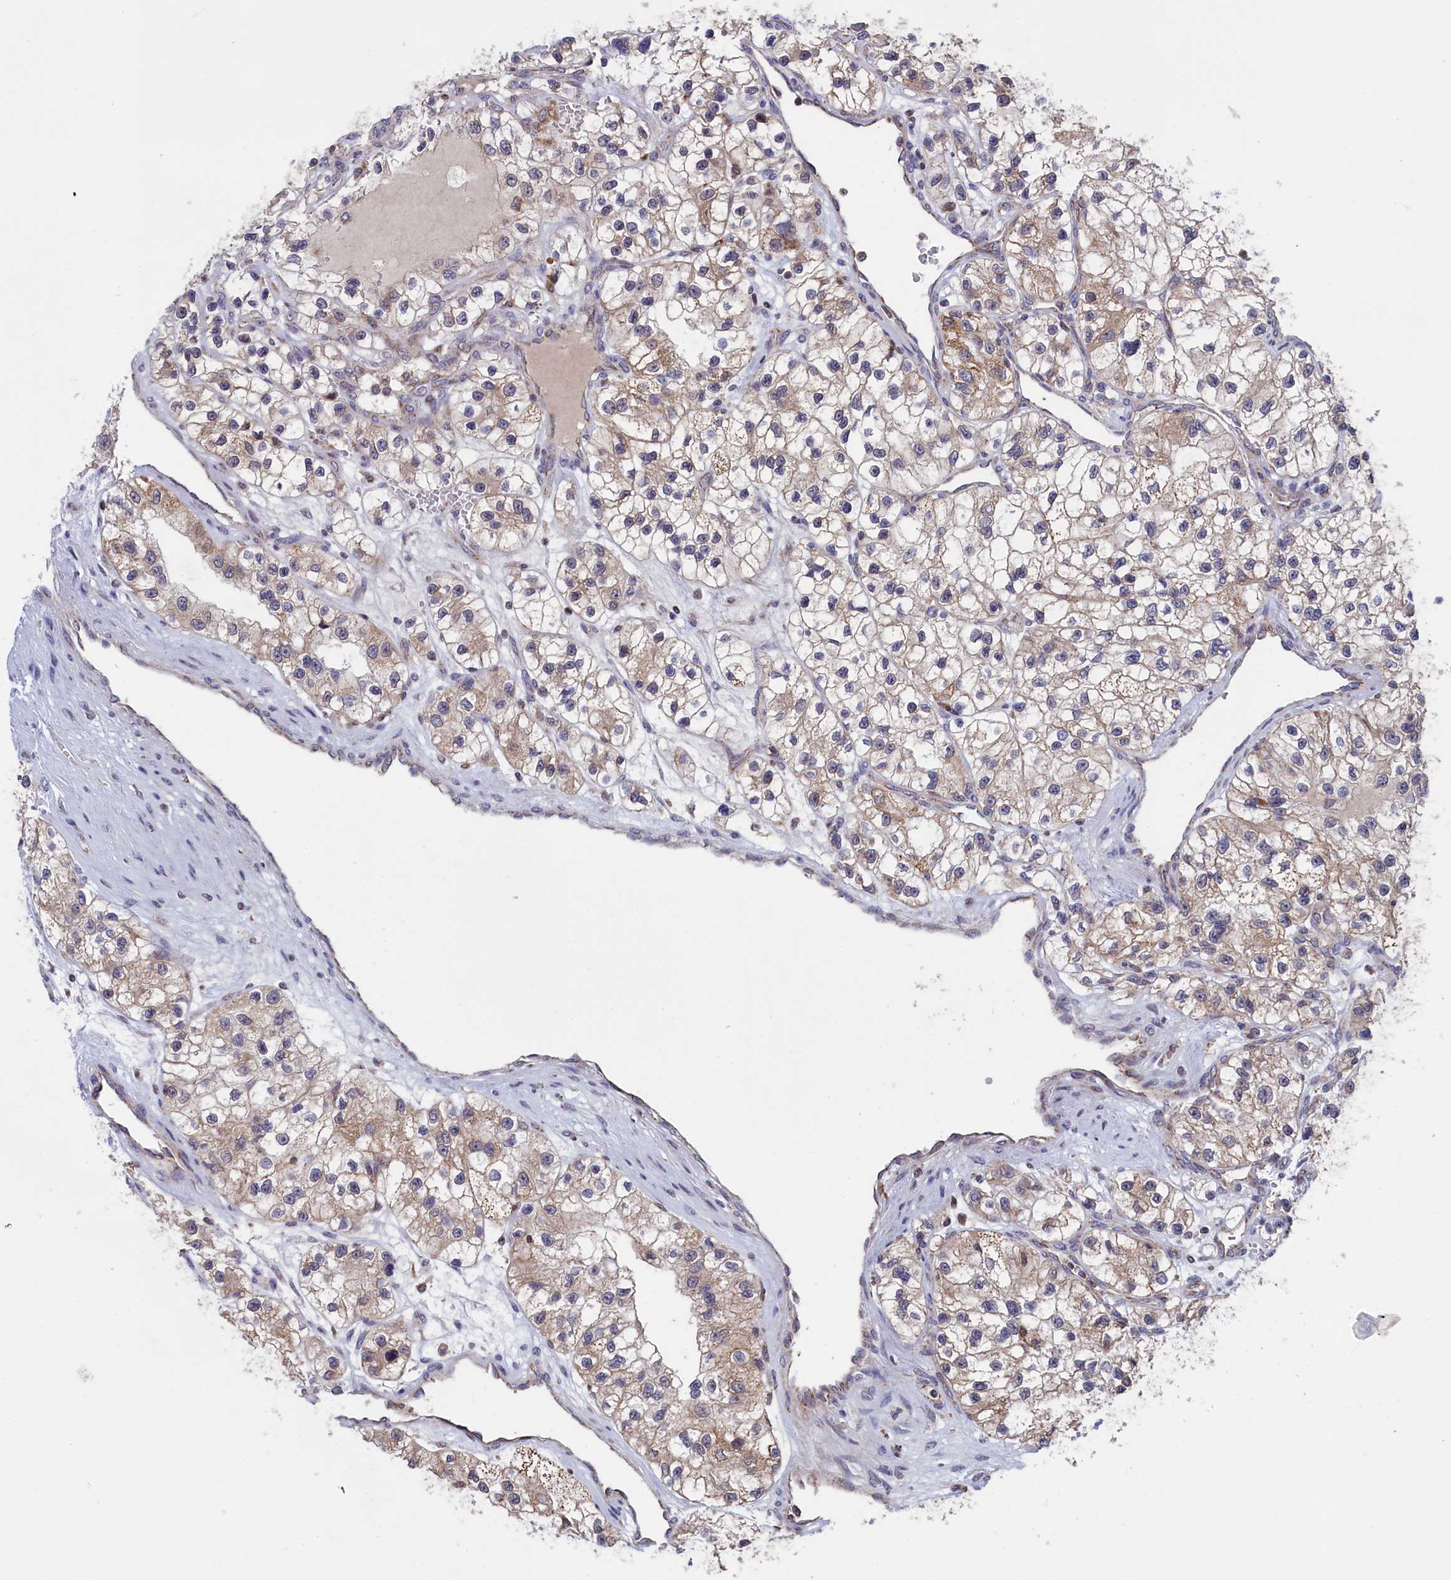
{"staining": {"intensity": "weak", "quantity": "25%-75%", "location": "cytoplasmic/membranous"}, "tissue": "renal cancer", "cell_type": "Tumor cells", "image_type": "cancer", "snomed": [{"axis": "morphology", "description": "Adenocarcinoma, NOS"}, {"axis": "topography", "description": "Kidney"}], "caption": "This image reveals renal cancer stained with immunohistochemistry to label a protein in brown. The cytoplasmic/membranous of tumor cells show weak positivity for the protein. Nuclei are counter-stained blue.", "gene": "TIMM44", "patient": {"sex": "female", "age": 57}}